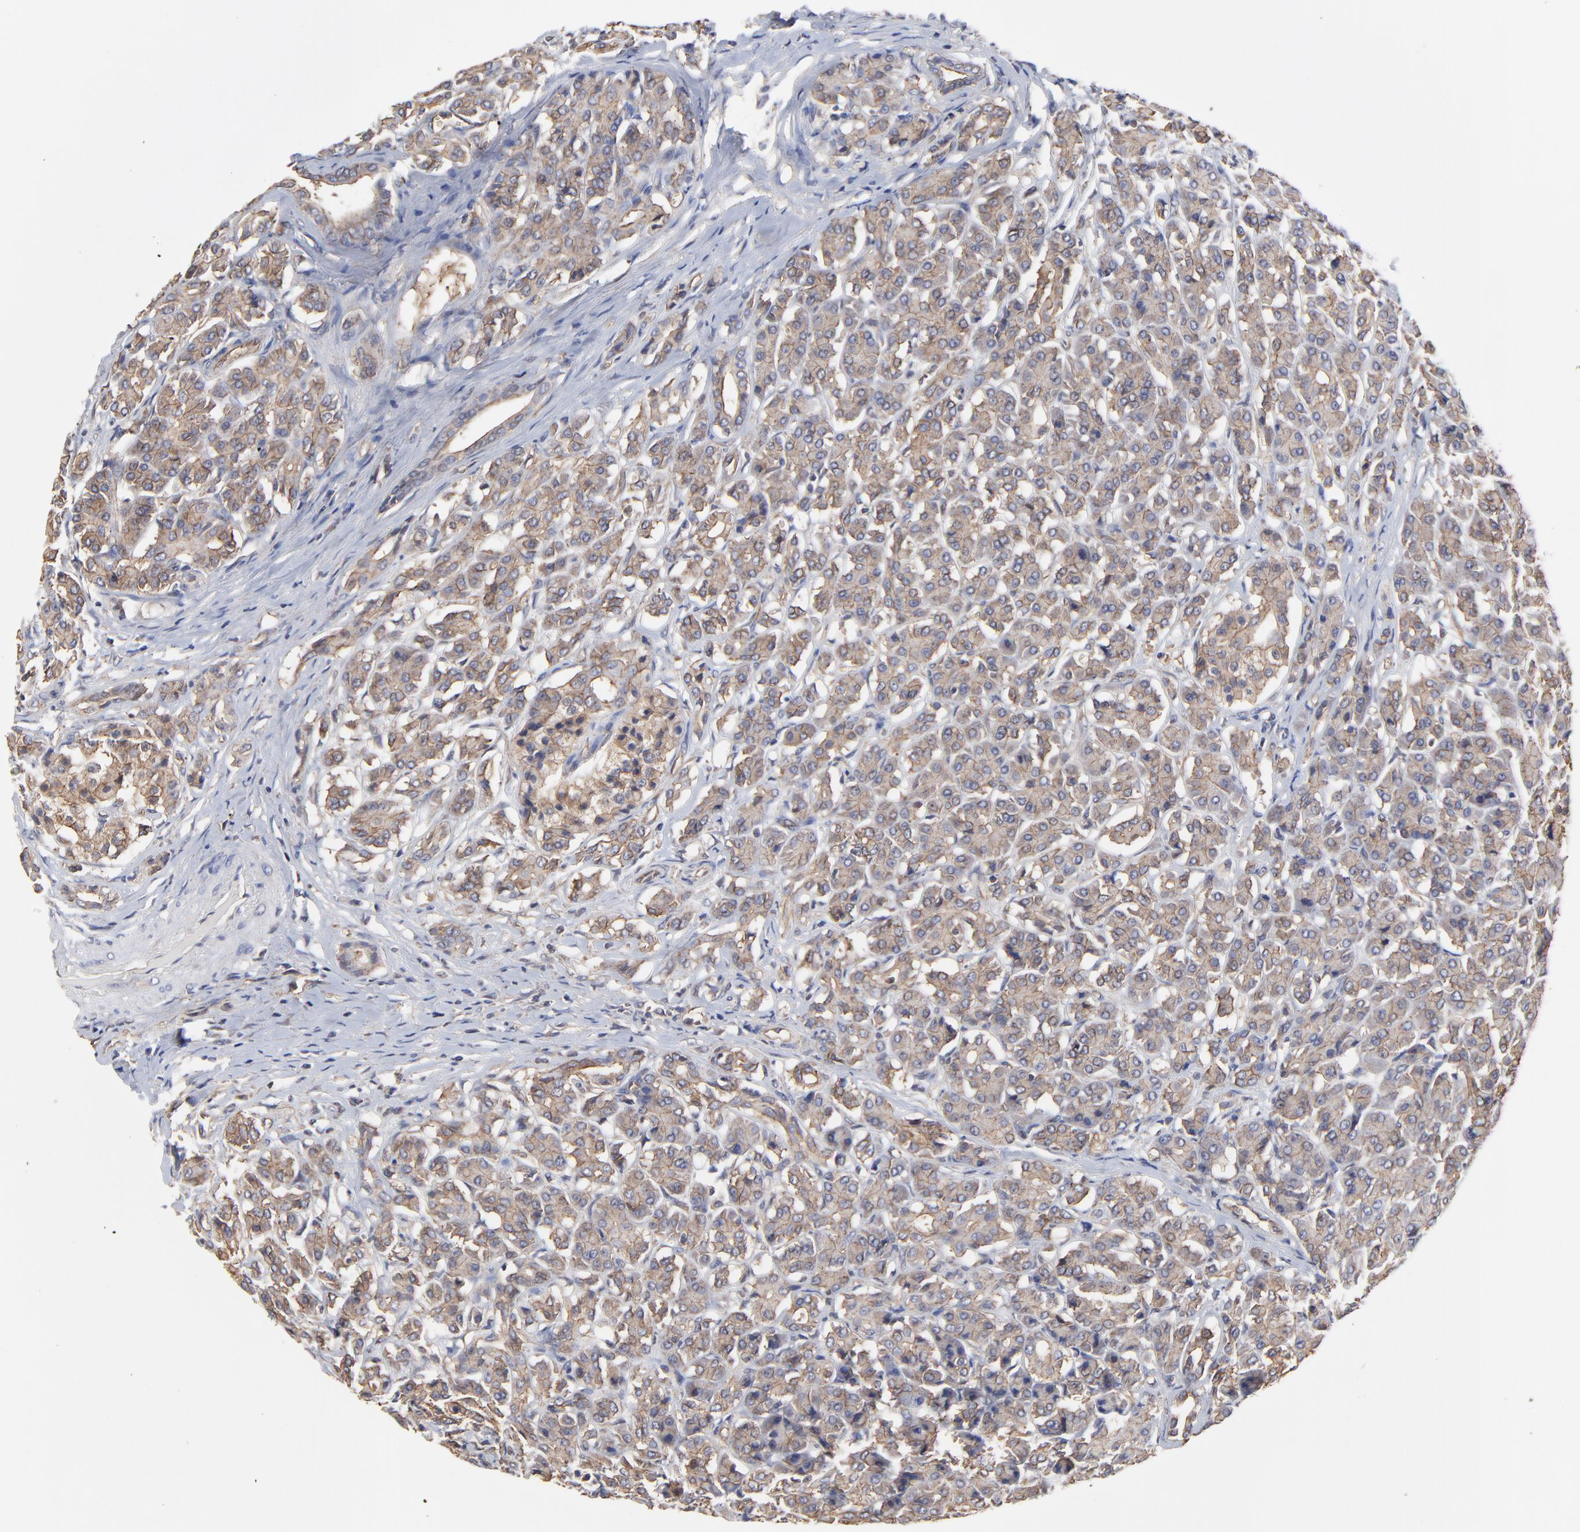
{"staining": {"intensity": "moderate", "quantity": ">75%", "location": "cytoplasmic/membranous"}, "tissue": "pancreas", "cell_type": "Exocrine glandular cells", "image_type": "normal", "snomed": [{"axis": "morphology", "description": "Normal tissue, NOS"}, {"axis": "topography", "description": "Lymph node"}, {"axis": "topography", "description": "Pancreas"}], "caption": "The micrograph shows staining of unremarkable pancreas, revealing moderate cytoplasmic/membranous protein staining (brown color) within exocrine glandular cells.", "gene": "ARMT1", "patient": {"sex": "male", "age": 59}}